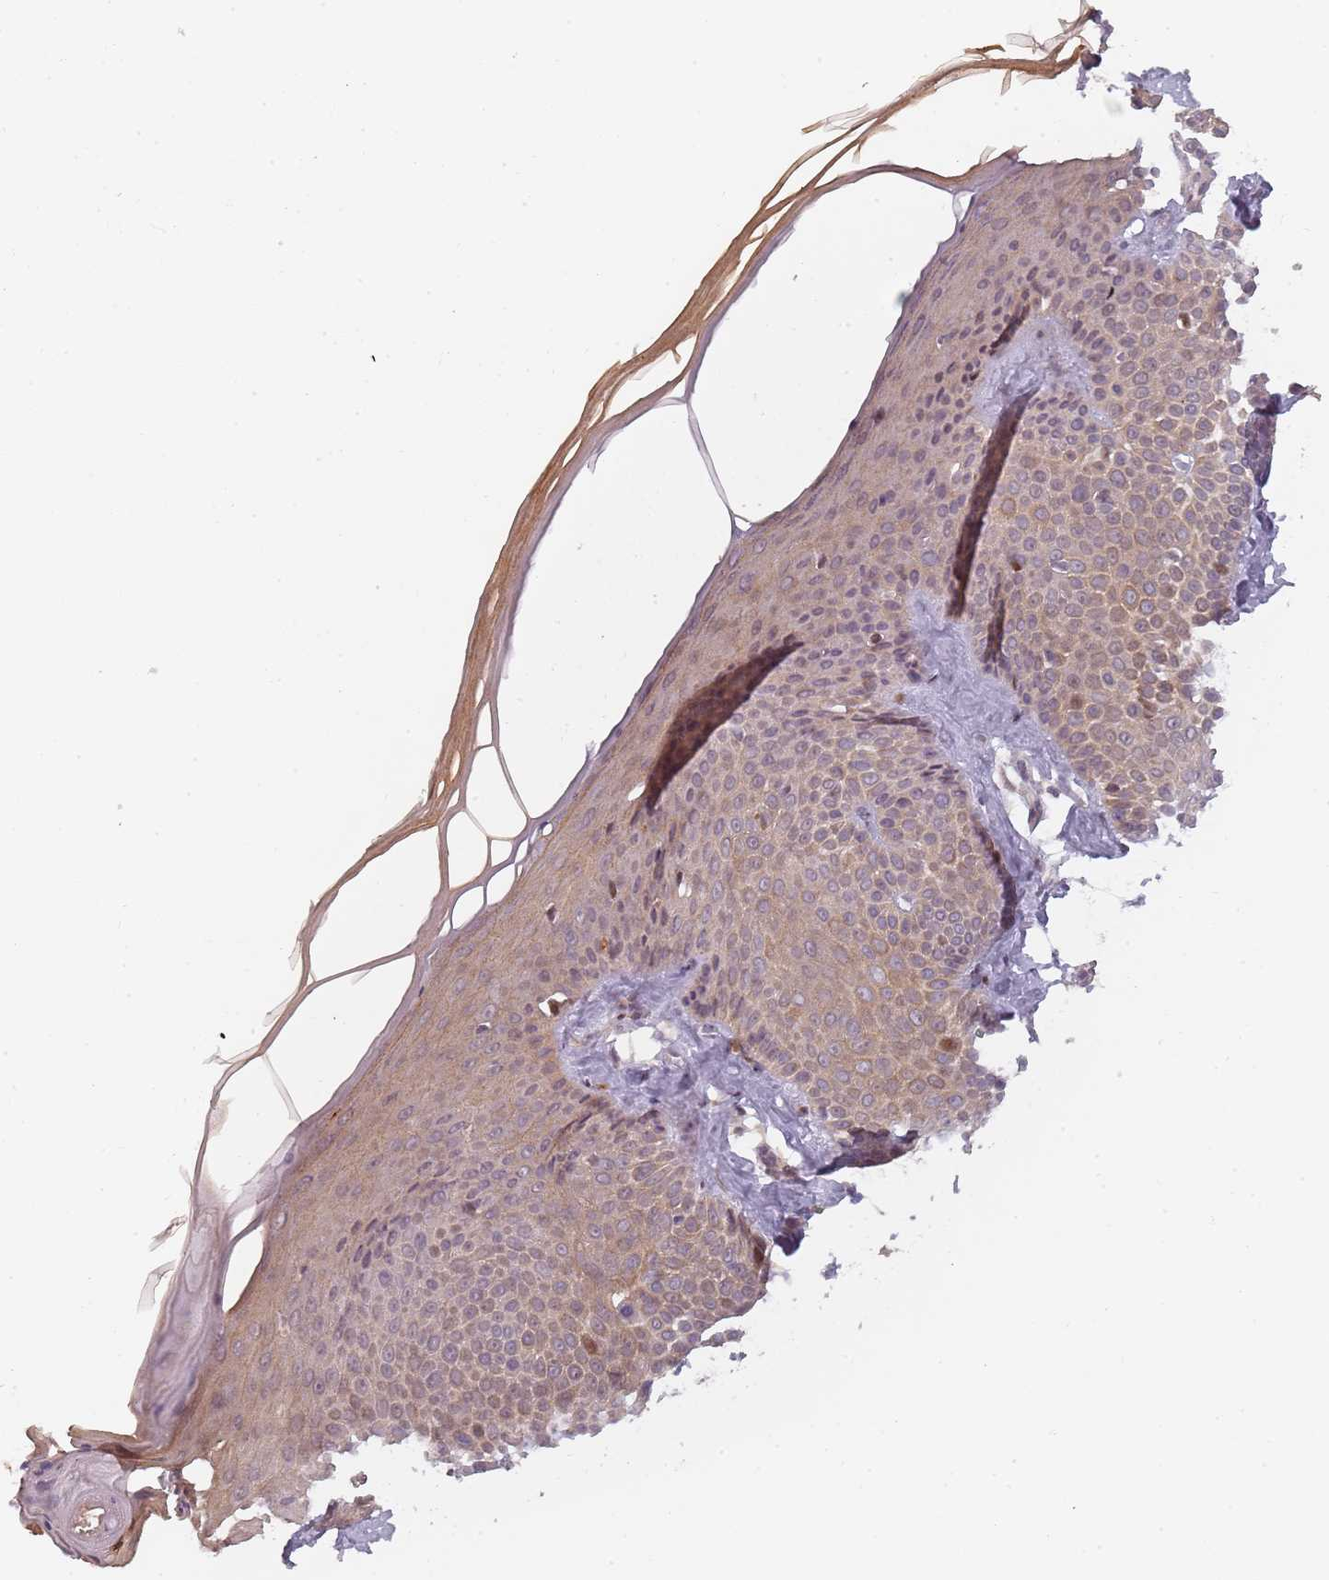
{"staining": {"intensity": "weak", "quantity": ">75%", "location": "cytoplasmic/membranous,nuclear"}, "tissue": "skin", "cell_type": "Keratinocytes", "image_type": "normal", "snomed": [{"axis": "morphology", "description": "Normal tissue, NOS"}, {"axis": "topography", "description": "Skin"}], "caption": "An image of human skin stained for a protein exhibits weak cytoplasmic/membranous,nuclear brown staining in keratinocytes. The staining was performed using DAB to visualize the protein expression in brown, while the nuclei were stained in blue with hematoxylin (Magnification: 20x).", "gene": "RPS6KA2", "patient": {"sex": "female", "age": 58}}